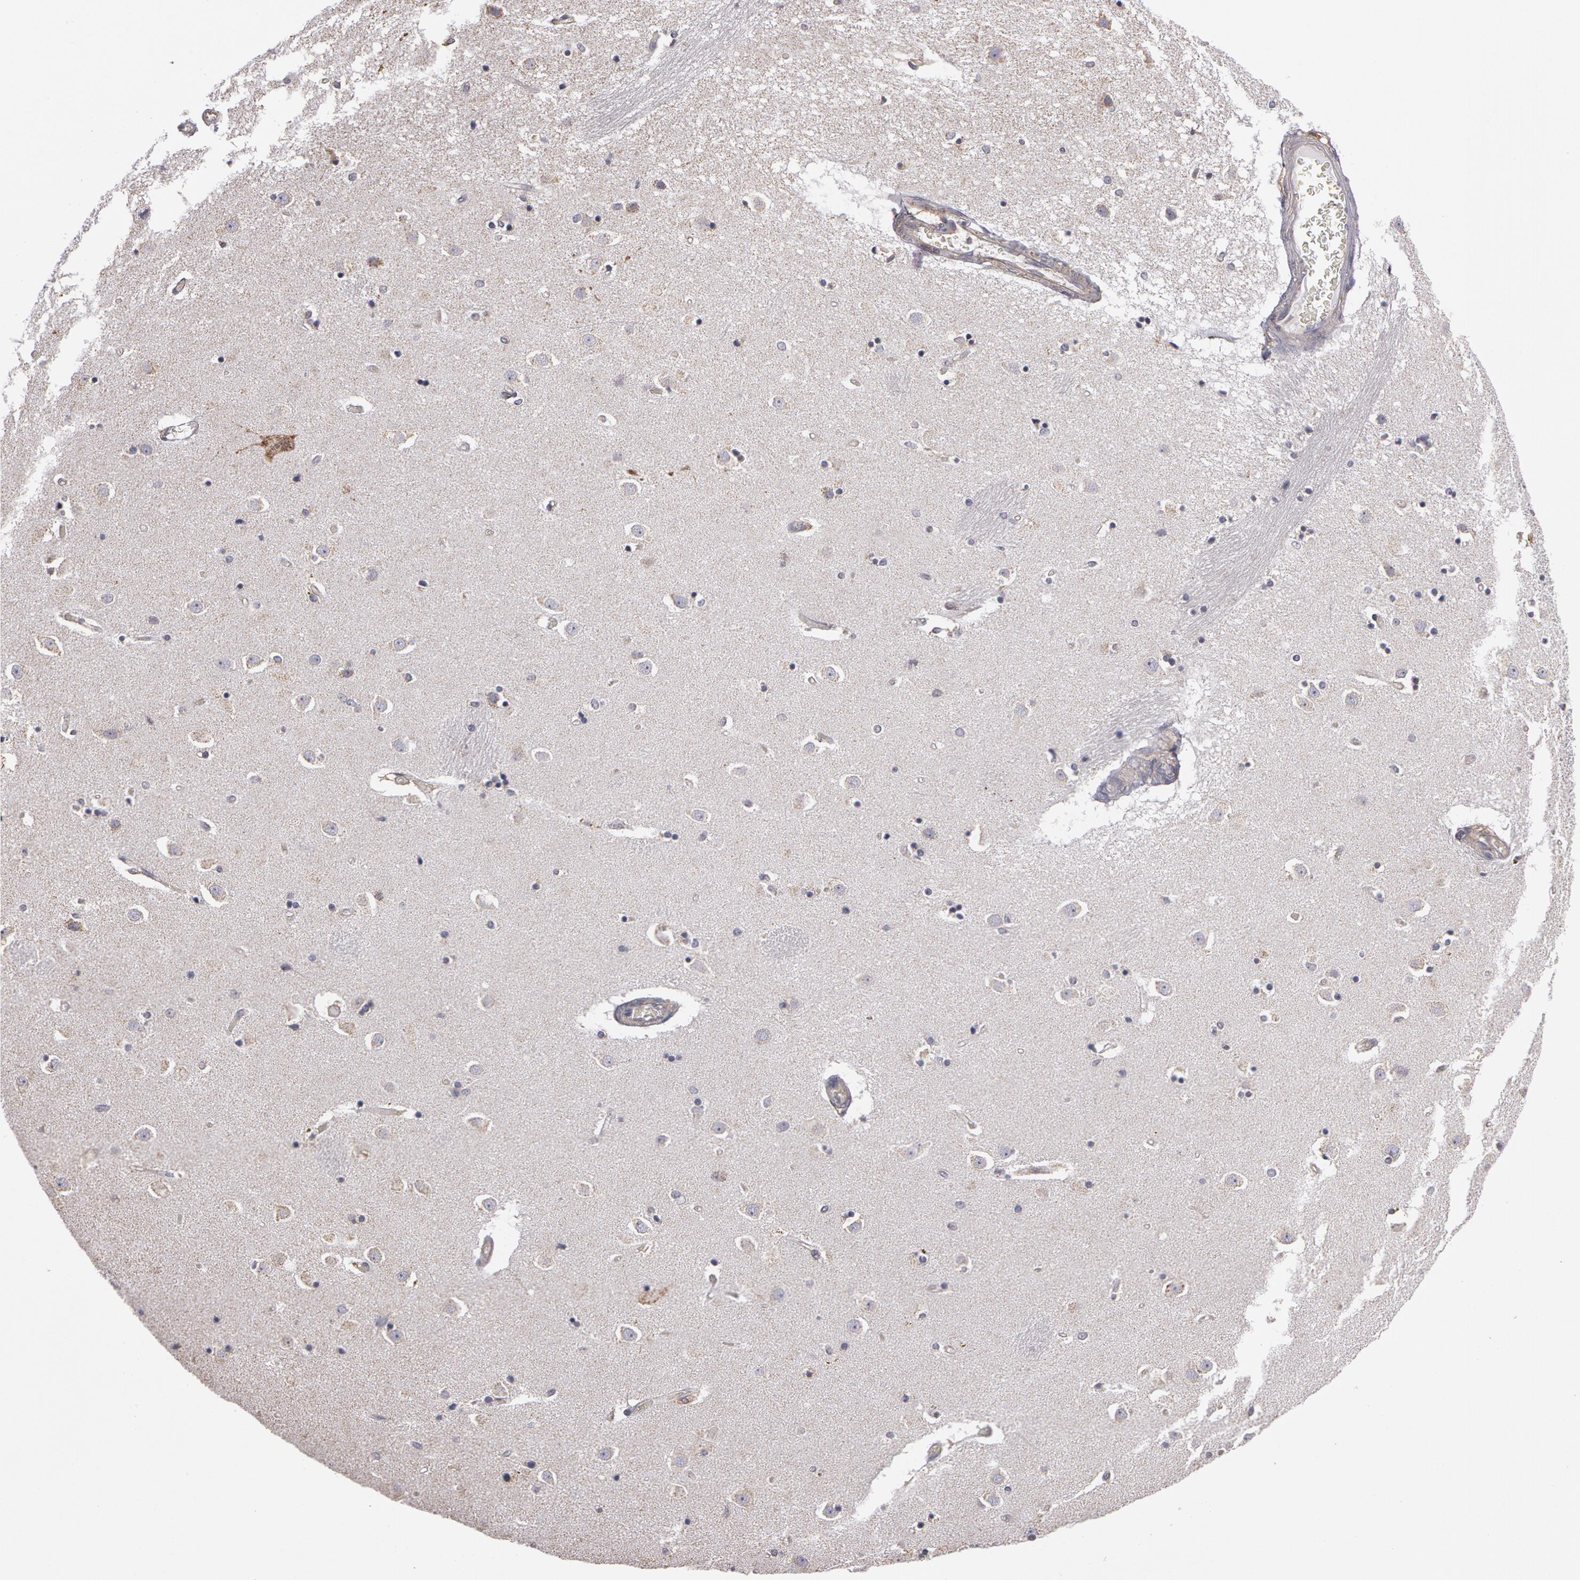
{"staining": {"intensity": "negative", "quantity": "none", "location": "none"}, "tissue": "caudate", "cell_type": "Glial cells", "image_type": "normal", "snomed": [{"axis": "morphology", "description": "Normal tissue, NOS"}, {"axis": "topography", "description": "Lateral ventricle wall"}], "caption": "IHC of benign caudate shows no staining in glial cells.", "gene": "NEK9", "patient": {"sex": "female", "age": 54}}